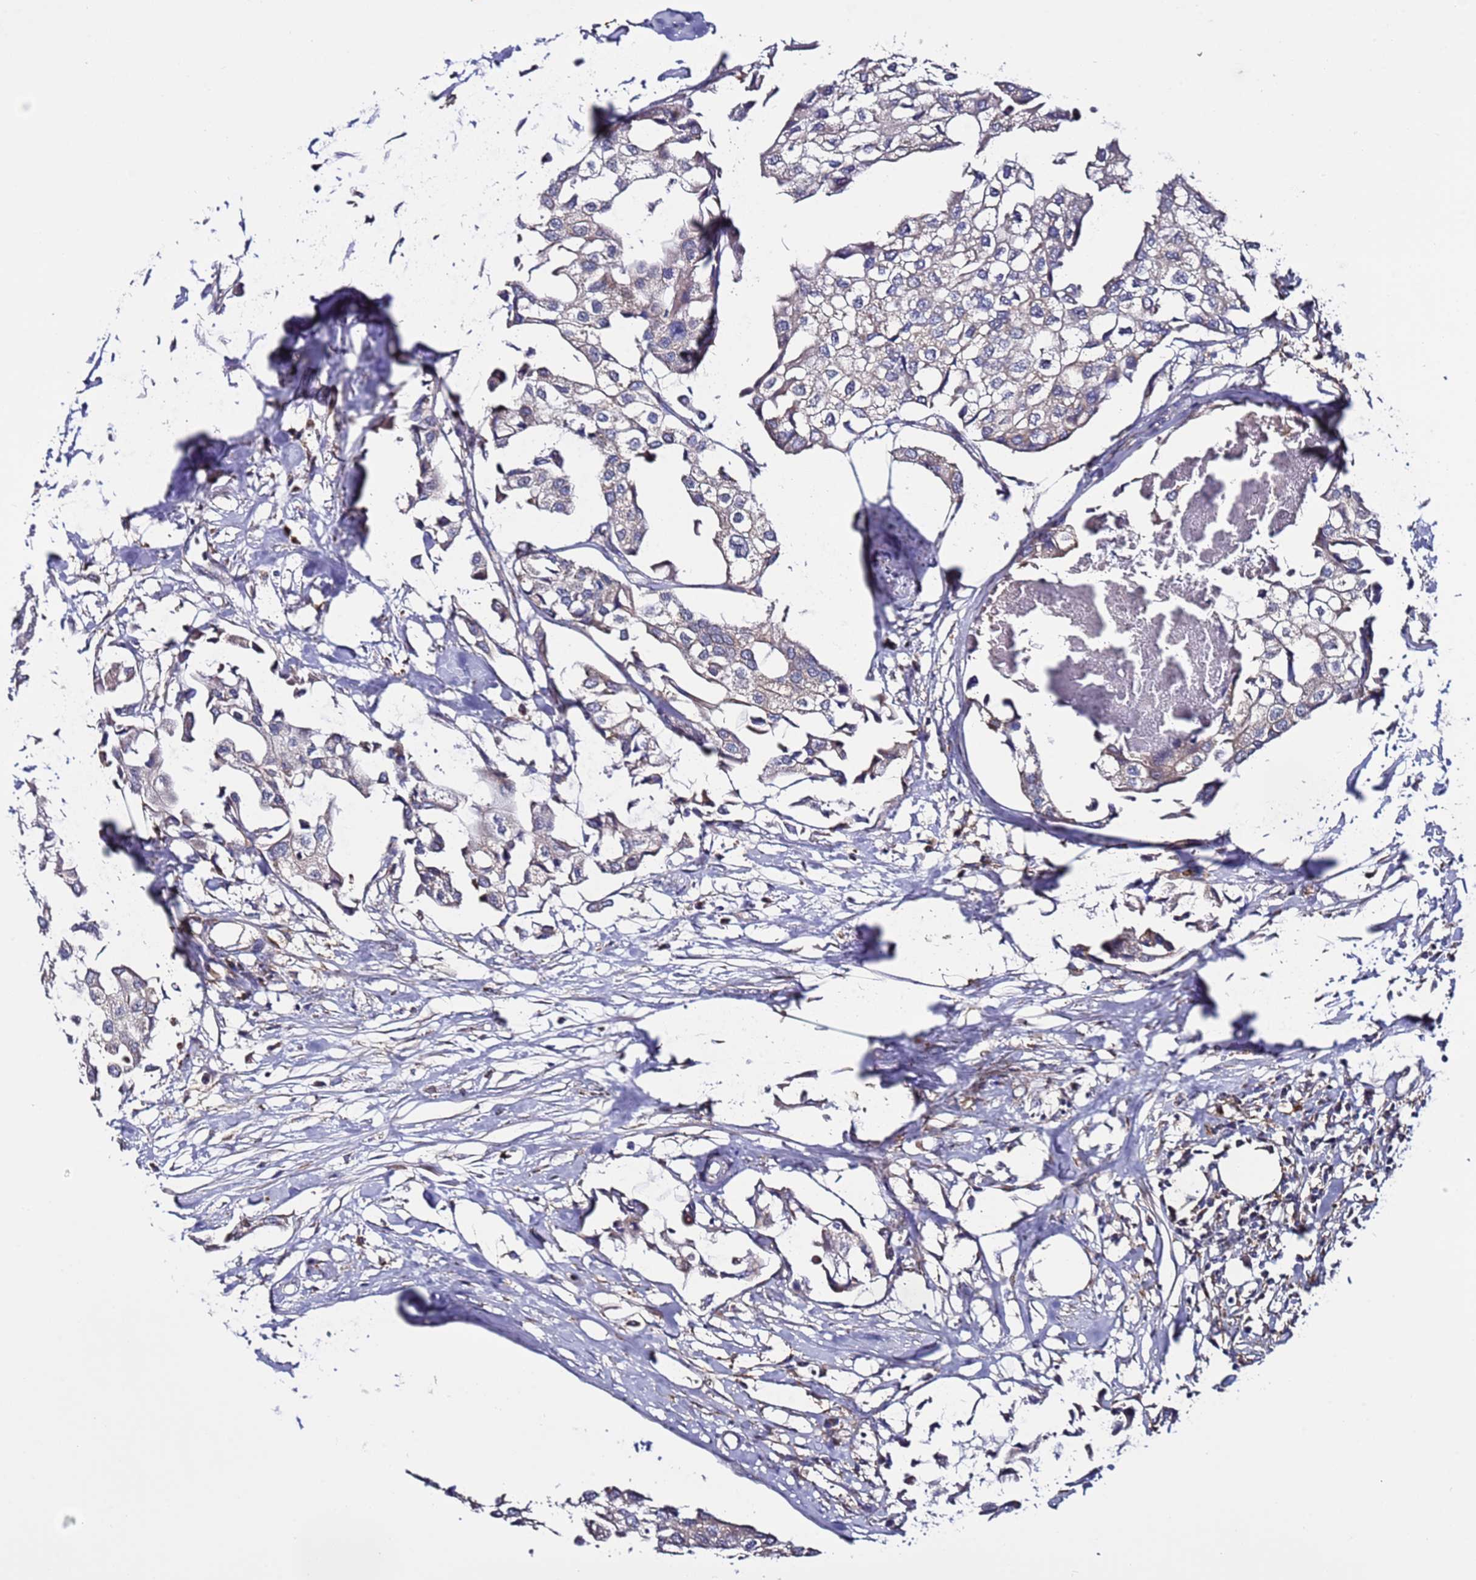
{"staining": {"intensity": "negative", "quantity": "none", "location": "none"}, "tissue": "urothelial cancer", "cell_type": "Tumor cells", "image_type": "cancer", "snomed": [{"axis": "morphology", "description": "Urothelial carcinoma, High grade"}, {"axis": "topography", "description": "Urinary bladder"}], "caption": "This is an immunohistochemistry micrograph of human urothelial carcinoma (high-grade). There is no expression in tumor cells.", "gene": "TMEM176B", "patient": {"sex": "male", "age": 64}}